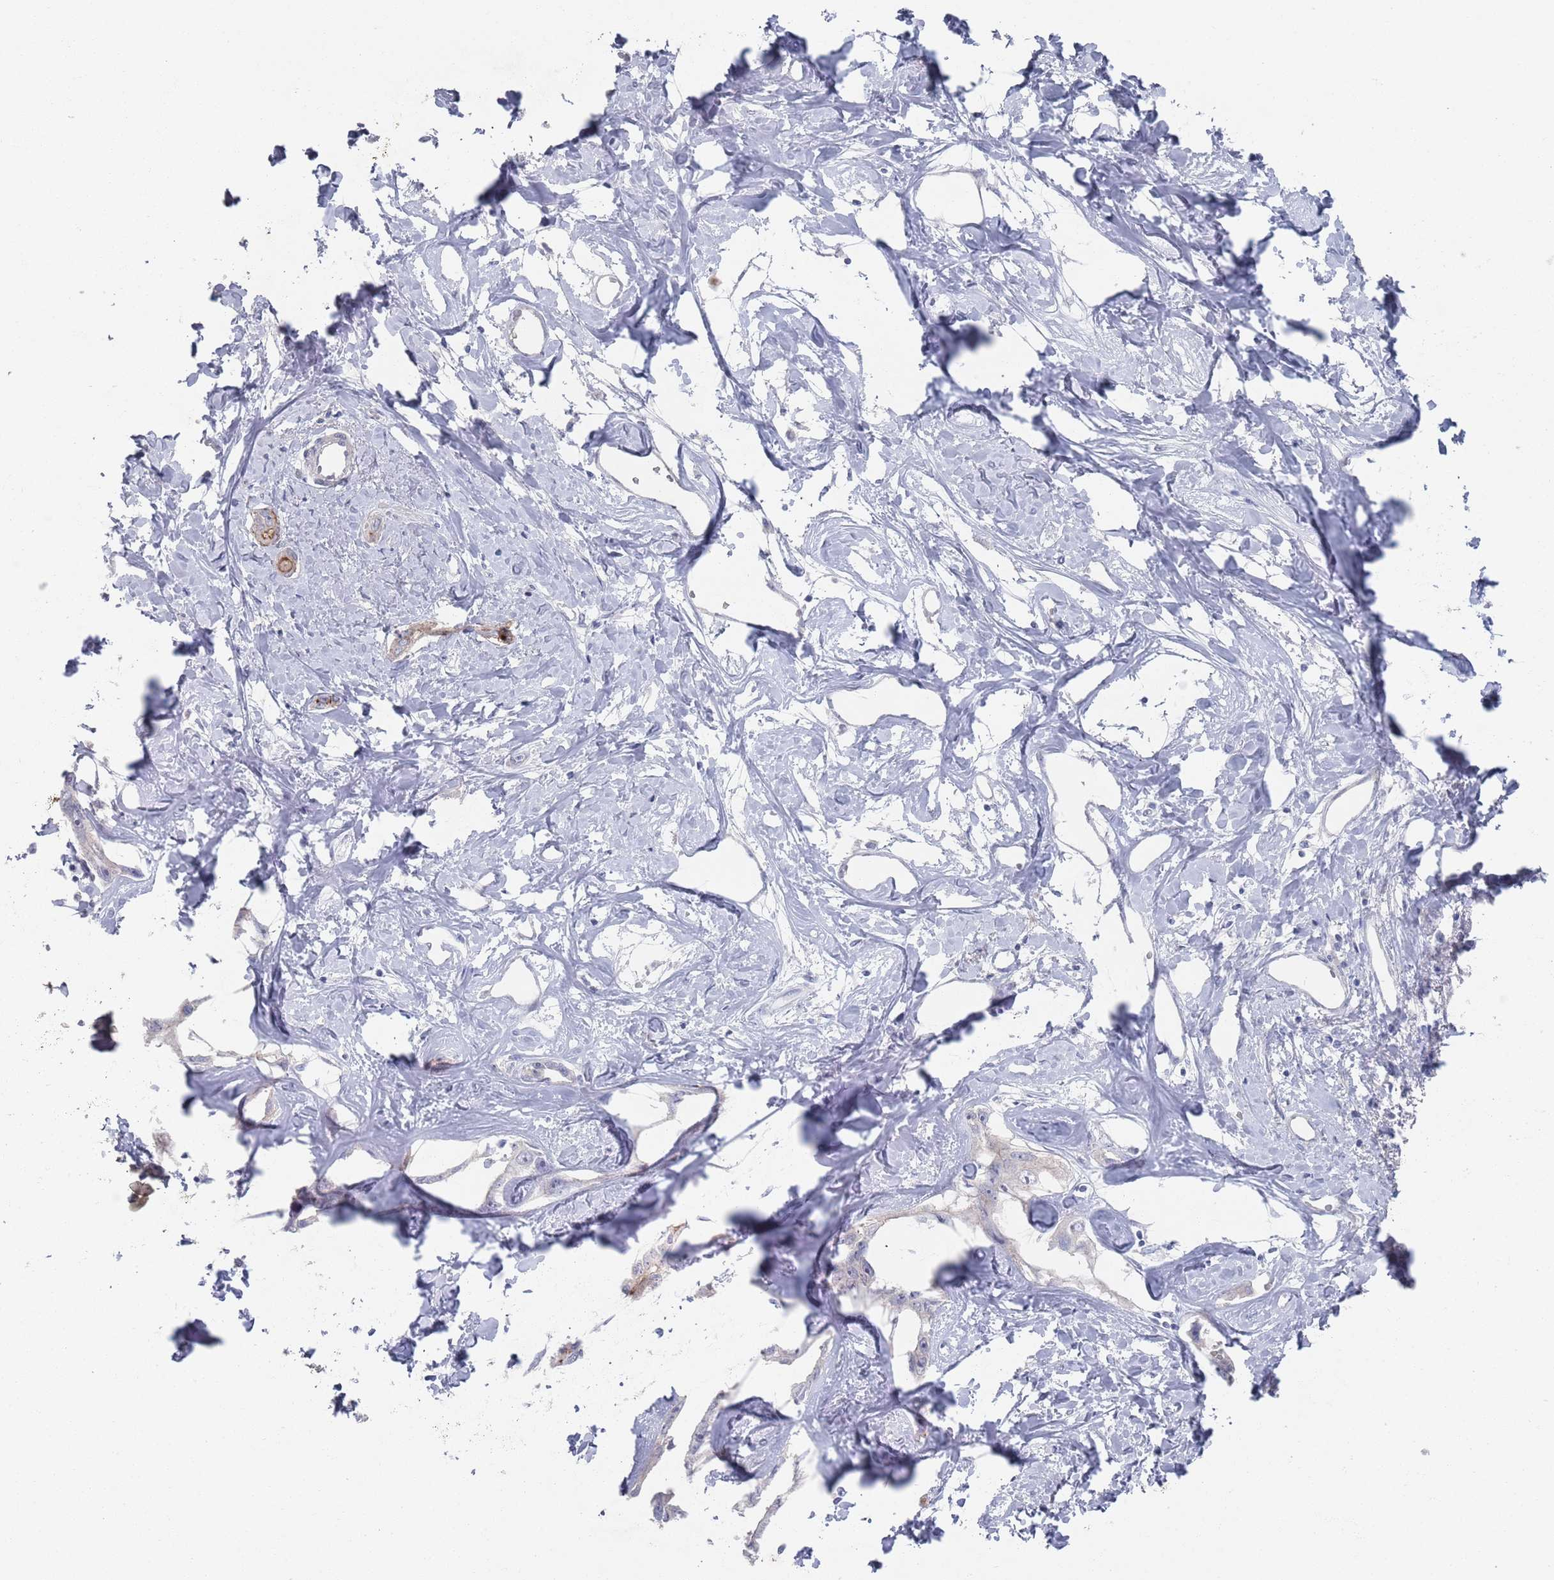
{"staining": {"intensity": "negative", "quantity": "none", "location": "none"}, "tissue": "liver cancer", "cell_type": "Tumor cells", "image_type": "cancer", "snomed": [{"axis": "morphology", "description": "Cholangiocarcinoma"}, {"axis": "topography", "description": "Liver"}], "caption": "The micrograph displays no staining of tumor cells in liver cancer (cholangiocarcinoma).", "gene": "PROM2", "patient": {"sex": "male", "age": 59}}